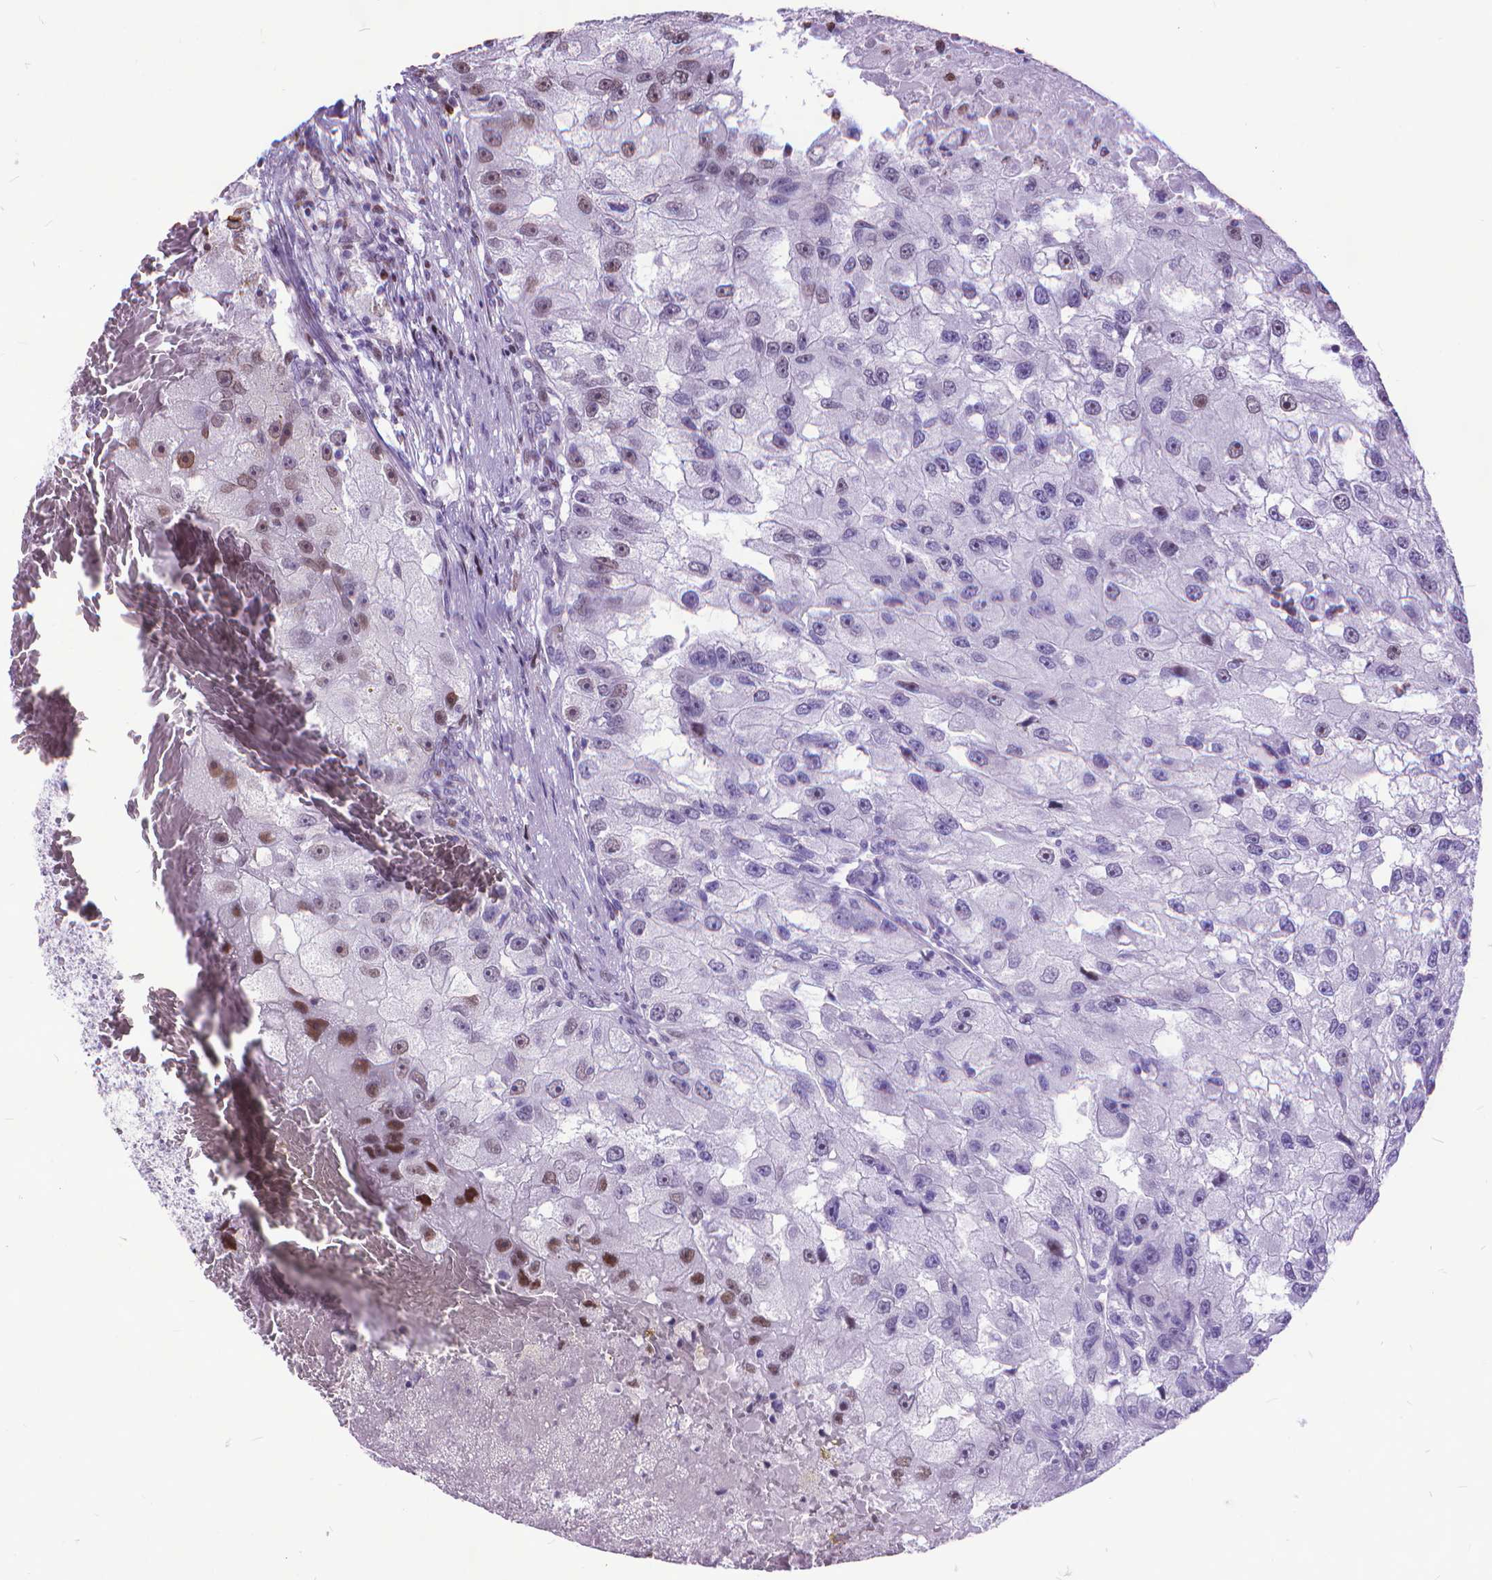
{"staining": {"intensity": "moderate", "quantity": "<25%", "location": "nuclear"}, "tissue": "renal cancer", "cell_type": "Tumor cells", "image_type": "cancer", "snomed": [{"axis": "morphology", "description": "Adenocarcinoma, NOS"}, {"axis": "topography", "description": "Kidney"}], "caption": "This is an image of IHC staining of renal adenocarcinoma, which shows moderate expression in the nuclear of tumor cells.", "gene": "POLE4", "patient": {"sex": "male", "age": 63}}